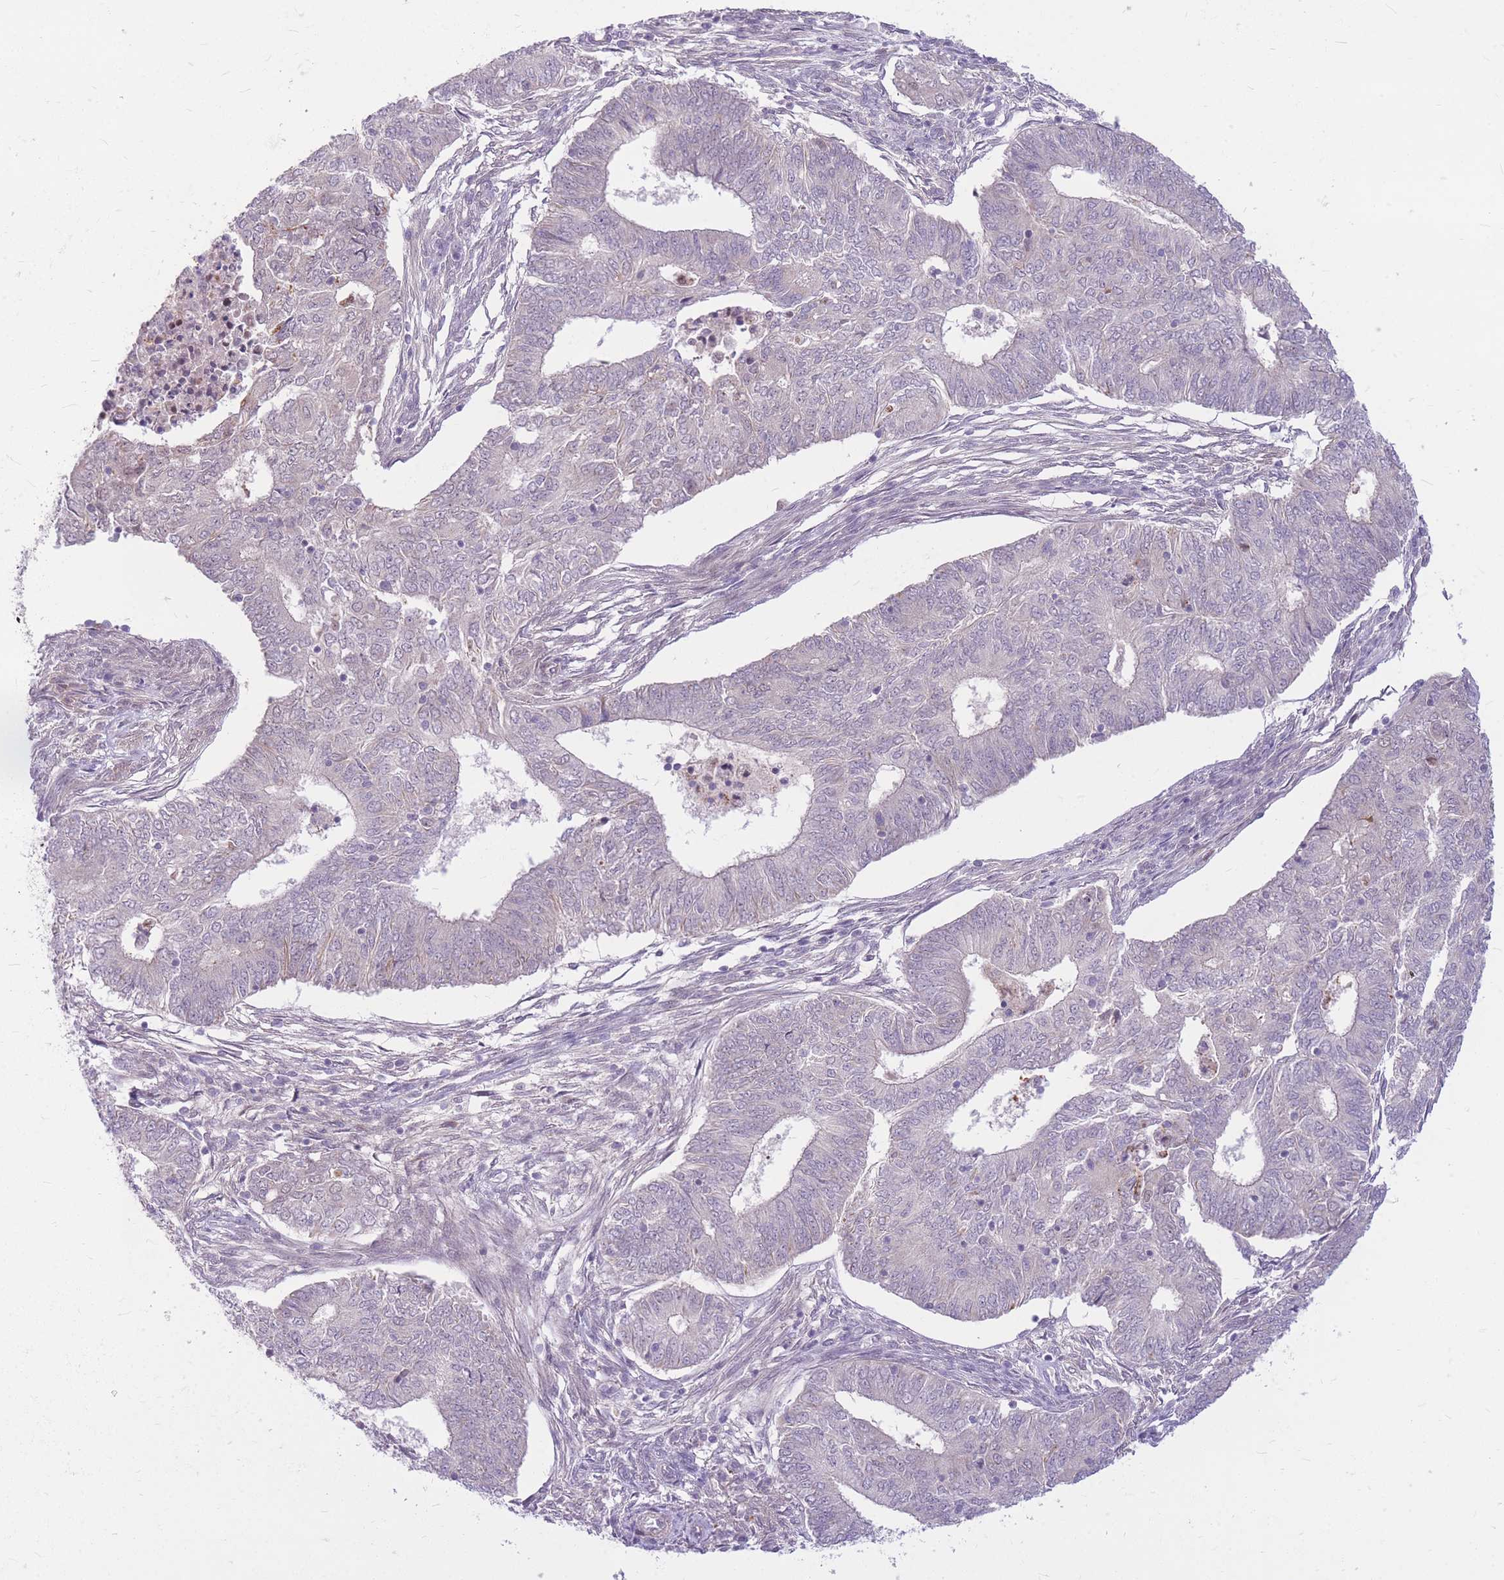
{"staining": {"intensity": "negative", "quantity": "none", "location": "none"}, "tissue": "endometrial cancer", "cell_type": "Tumor cells", "image_type": "cancer", "snomed": [{"axis": "morphology", "description": "Adenocarcinoma, NOS"}, {"axis": "topography", "description": "Endometrium"}], "caption": "This is an IHC histopathology image of endometrial adenocarcinoma. There is no expression in tumor cells.", "gene": "ERCC2", "patient": {"sex": "female", "age": 62}}